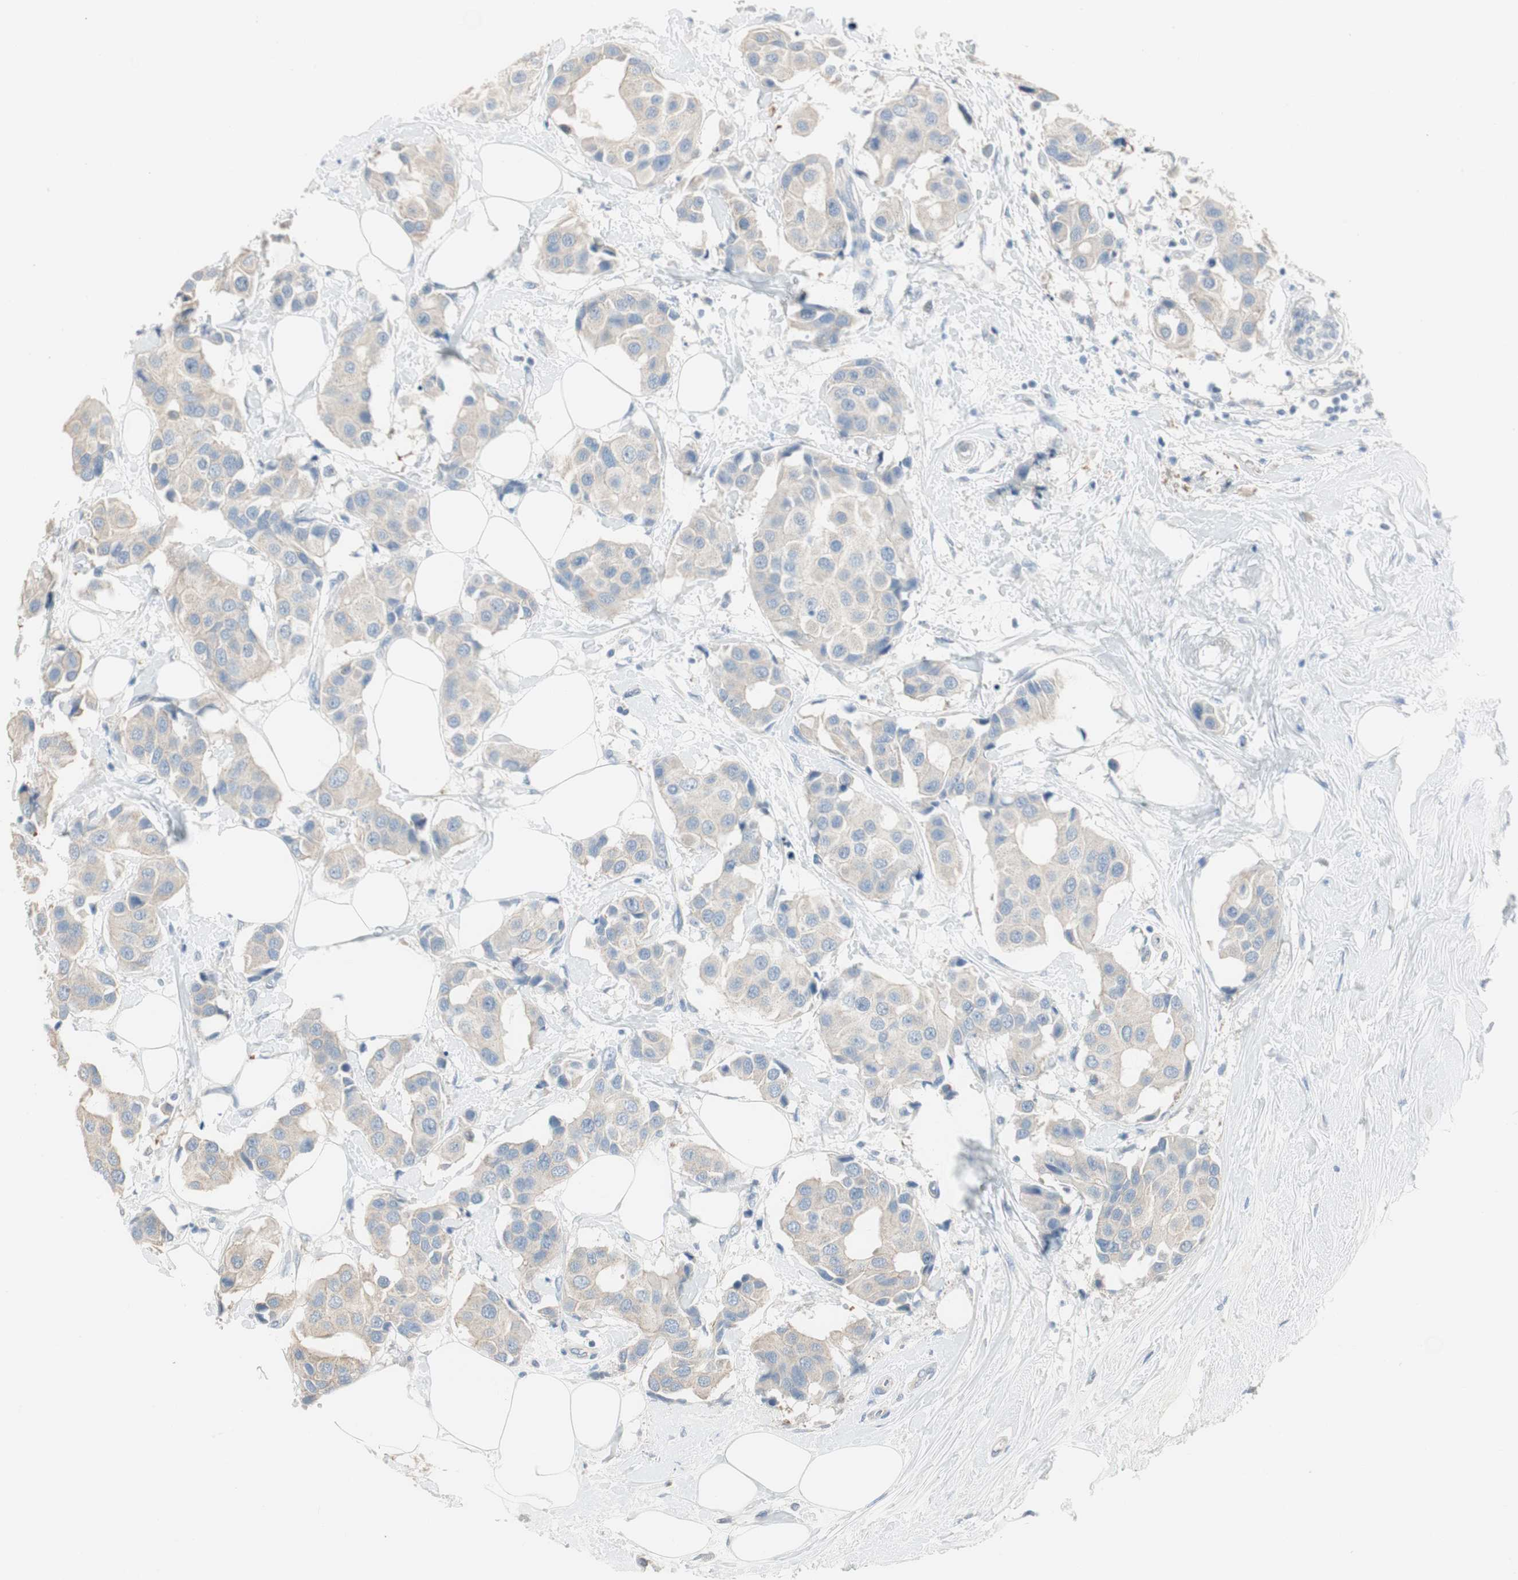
{"staining": {"intensity": "negative", "quantity": "none", "location": "none"}, "tissue": "breast cancer", "cell_type": "Tumor cells", "image_type": "cancer", "snomed": [{"axis": "morphology", "description": "Normal tissue, NOS"}, {"axis": "morphology", "description": "Duct carcinoma"}, {"axis": "topography", "description": "Breast"}], "caption": "High magnification brightfield microscopy of breast cancer stained with DAB (3,3'-diaminobenzidine) (brown) and counterstained with hematoxylin (blue): tumor cells show no significant expression.", "gene": "SPINK4", "patient": {"sex": "female", "age": 39}}